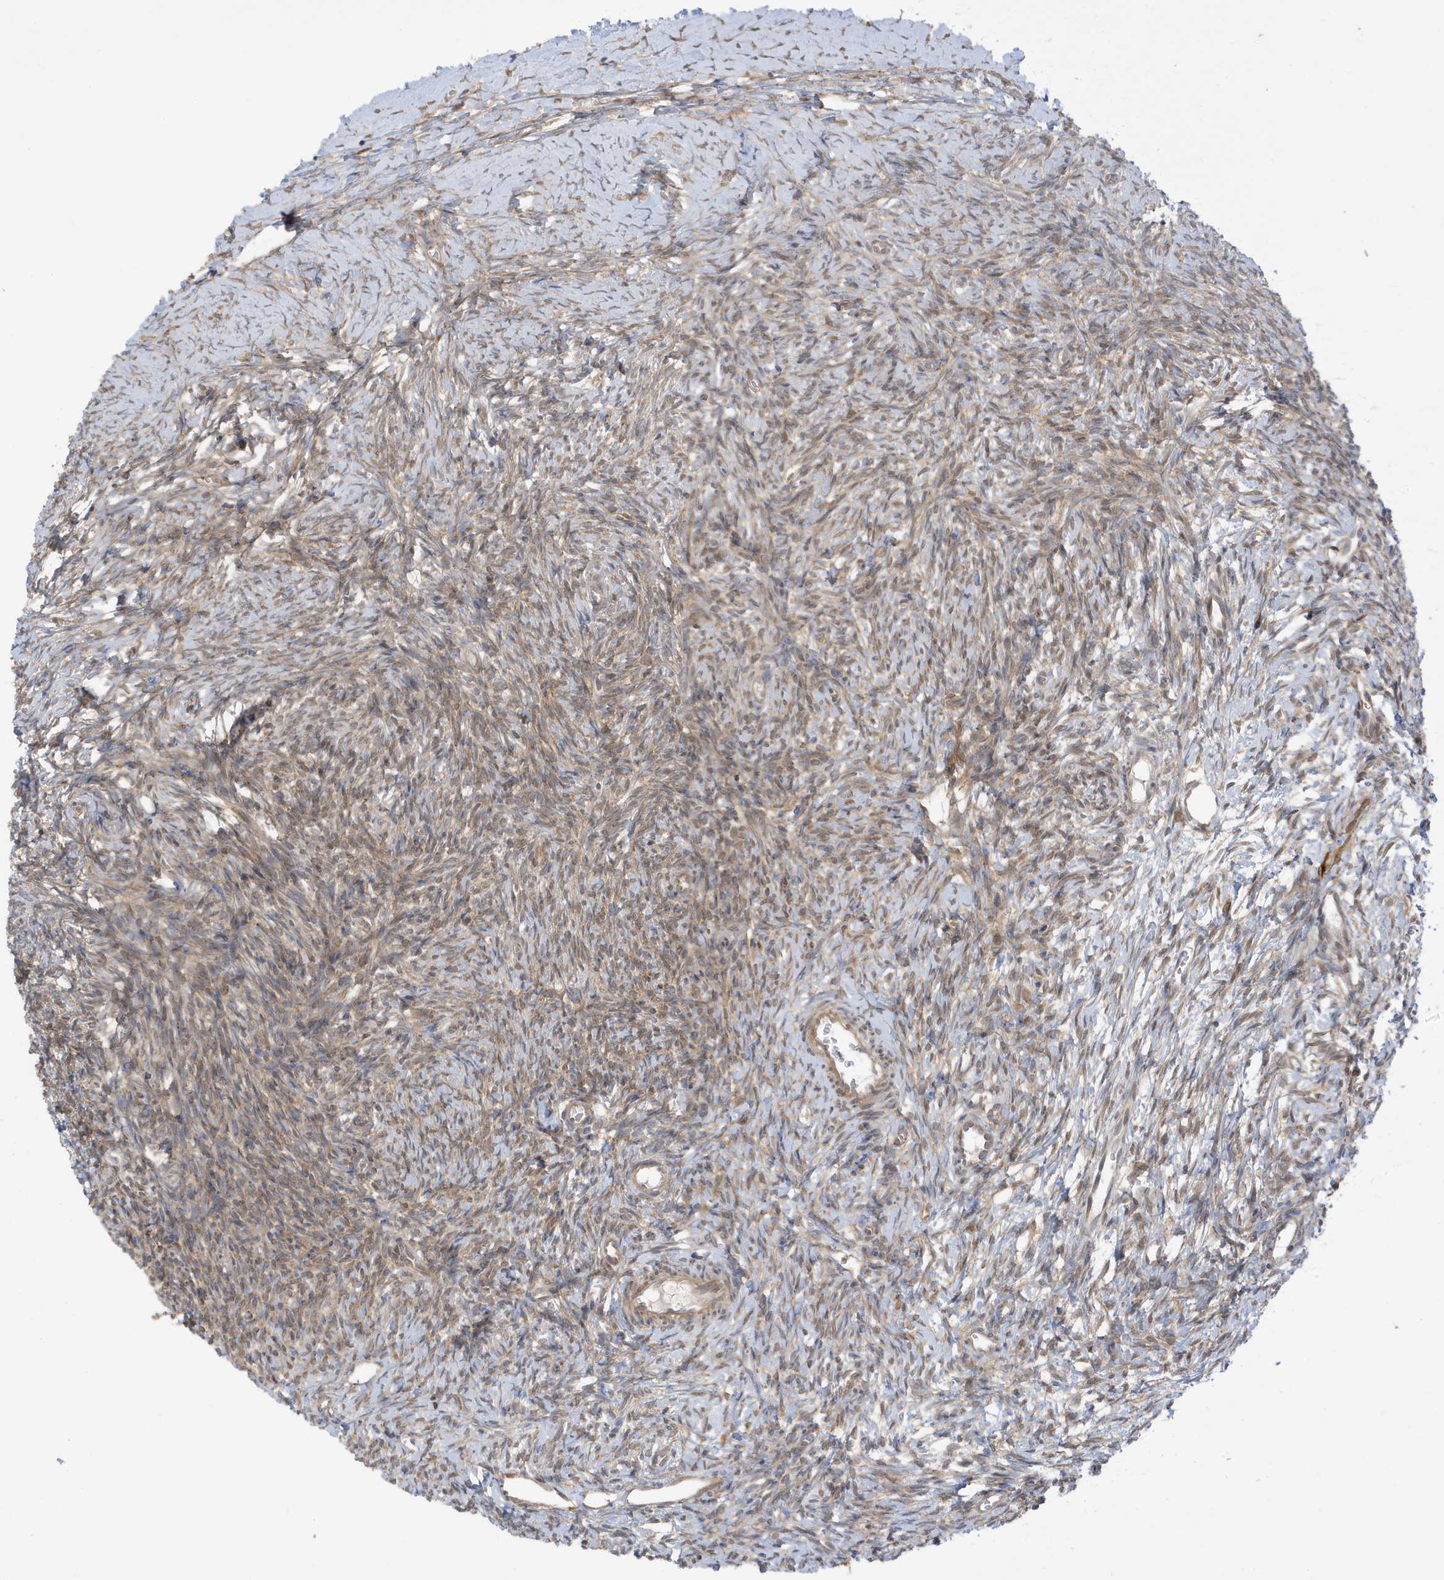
{"staining": {"intensity": "weak", "quantity": "25%-75%", "location": "cytoplasmic/membranous"}, "tissue": "ovary", "cell_type": "Ovarian stroma cells", "image_type": "normal", "snomed": [{"axis": "morphology", "description": "Normal tissue, NOS"}, {"axis": "morphology", "description": "Developmental malformation"}, {"axis": "topography", "description": "Ovary"}], "caption": "Ovary stained with DAB immunohistochemistry (IHC) reveals low levels of weak cytoplasmic/membranous positivity in approximately 25%-75% of ovarian stroma cells. The protein of interest is stained brown, and the nuclei are stained in blue (DAB IHC with brightfield microscopy, high magnification).", "gene": "DHX36", "patient": {"sex": "female", "age": 39}}